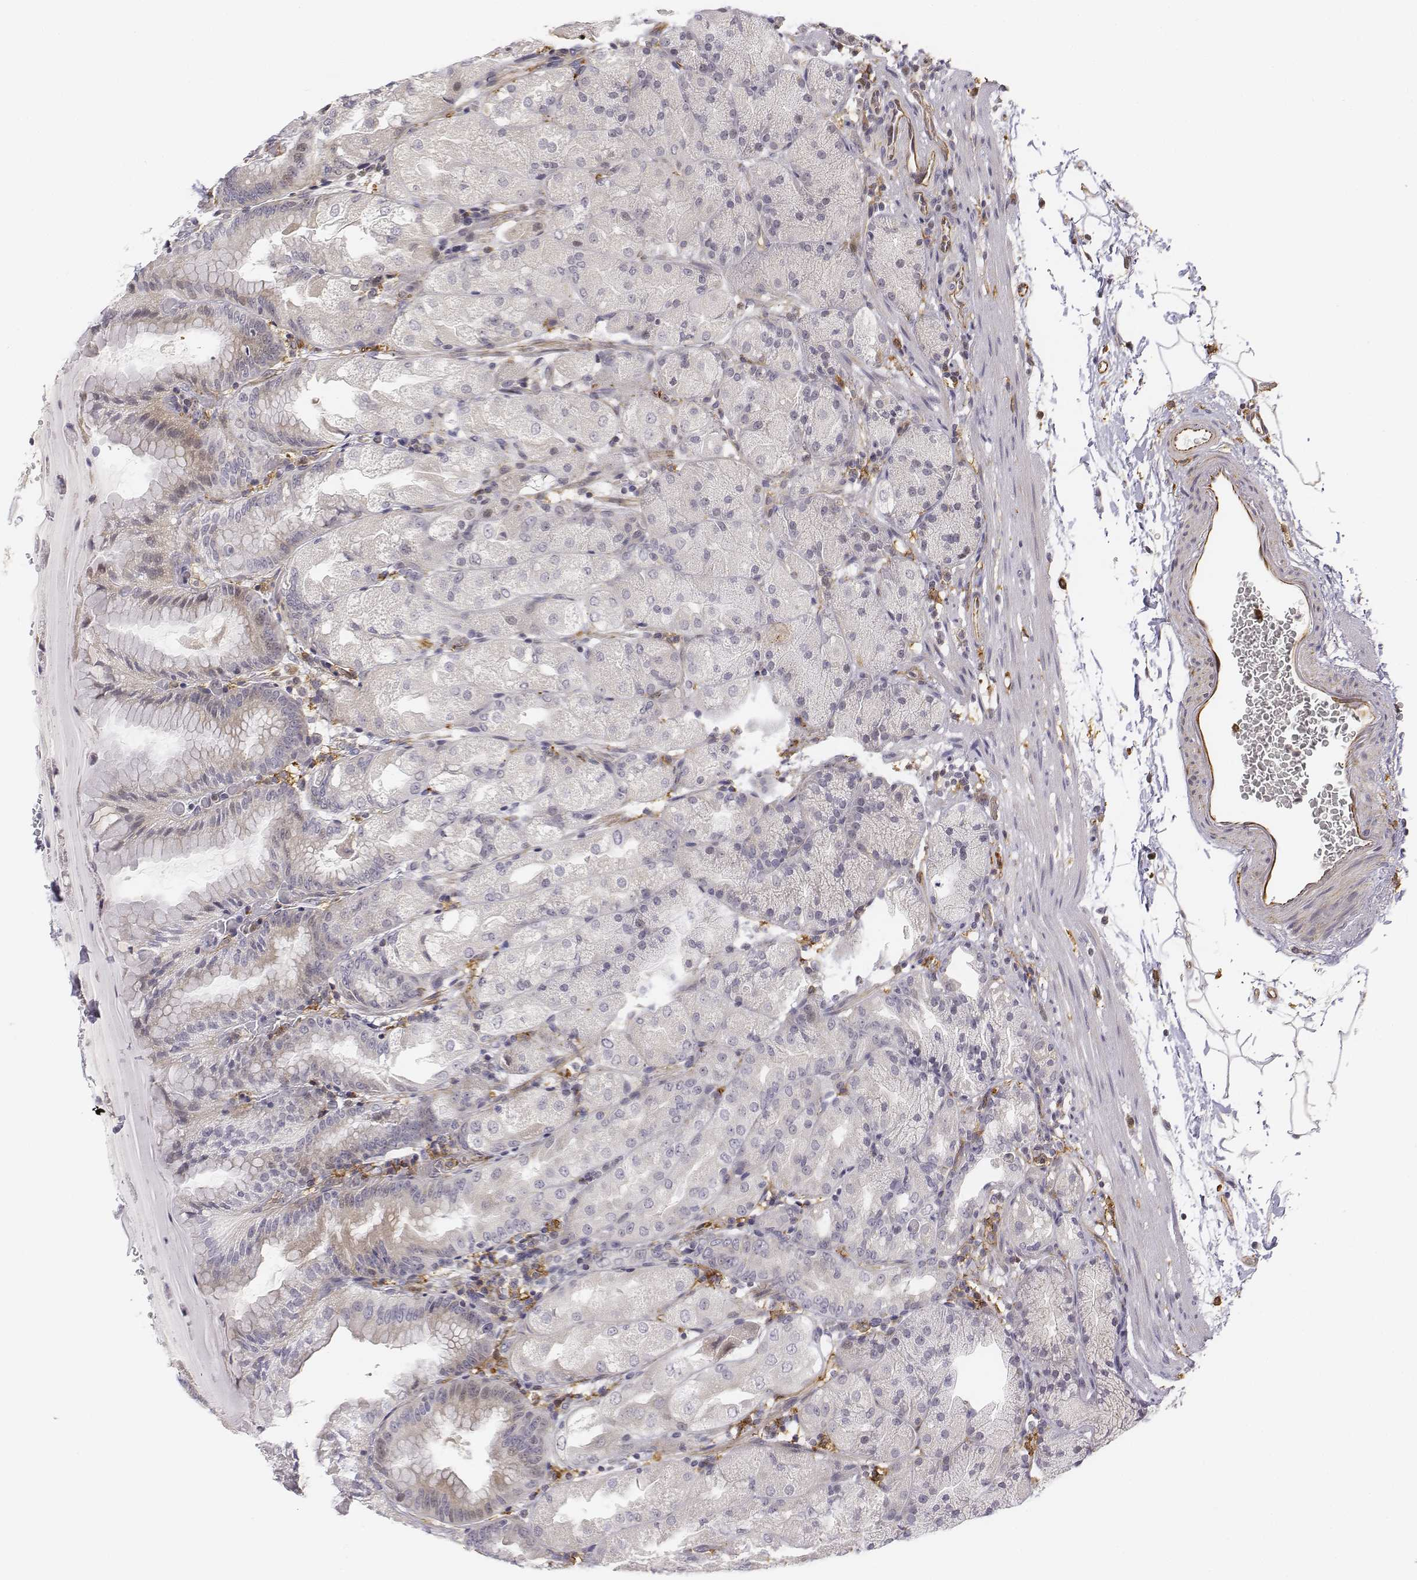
{"staining": {"intensity": "negative", "quantity": "none", "location": "none"}, "tissue": "stomach", "cell_type": "Glandular cells", "image_type": "normal", "snomed": [{"axis": "morphology", "description": "Normal tissue, NOS"}, {"axis": "topography", "description": "Stomach, upper"}, {"axis": "topography", "description": "Stomach"}, {"axis": "topography", "description": "Stomach, lower"}], "caption": "This photomicrograph is of benign stomach stained with immunohistochemistry to label a protein in brown with the nuclei are counter-stained blue. There is no staining in glandular cells. The staining was performed using DAB to visualize the protein expression in brown, while the nuclei were stained in blue with hematoxylin (Magnification: 20x).", "gene": "CD14", "patient": {"sex": "male", "age": 62}}